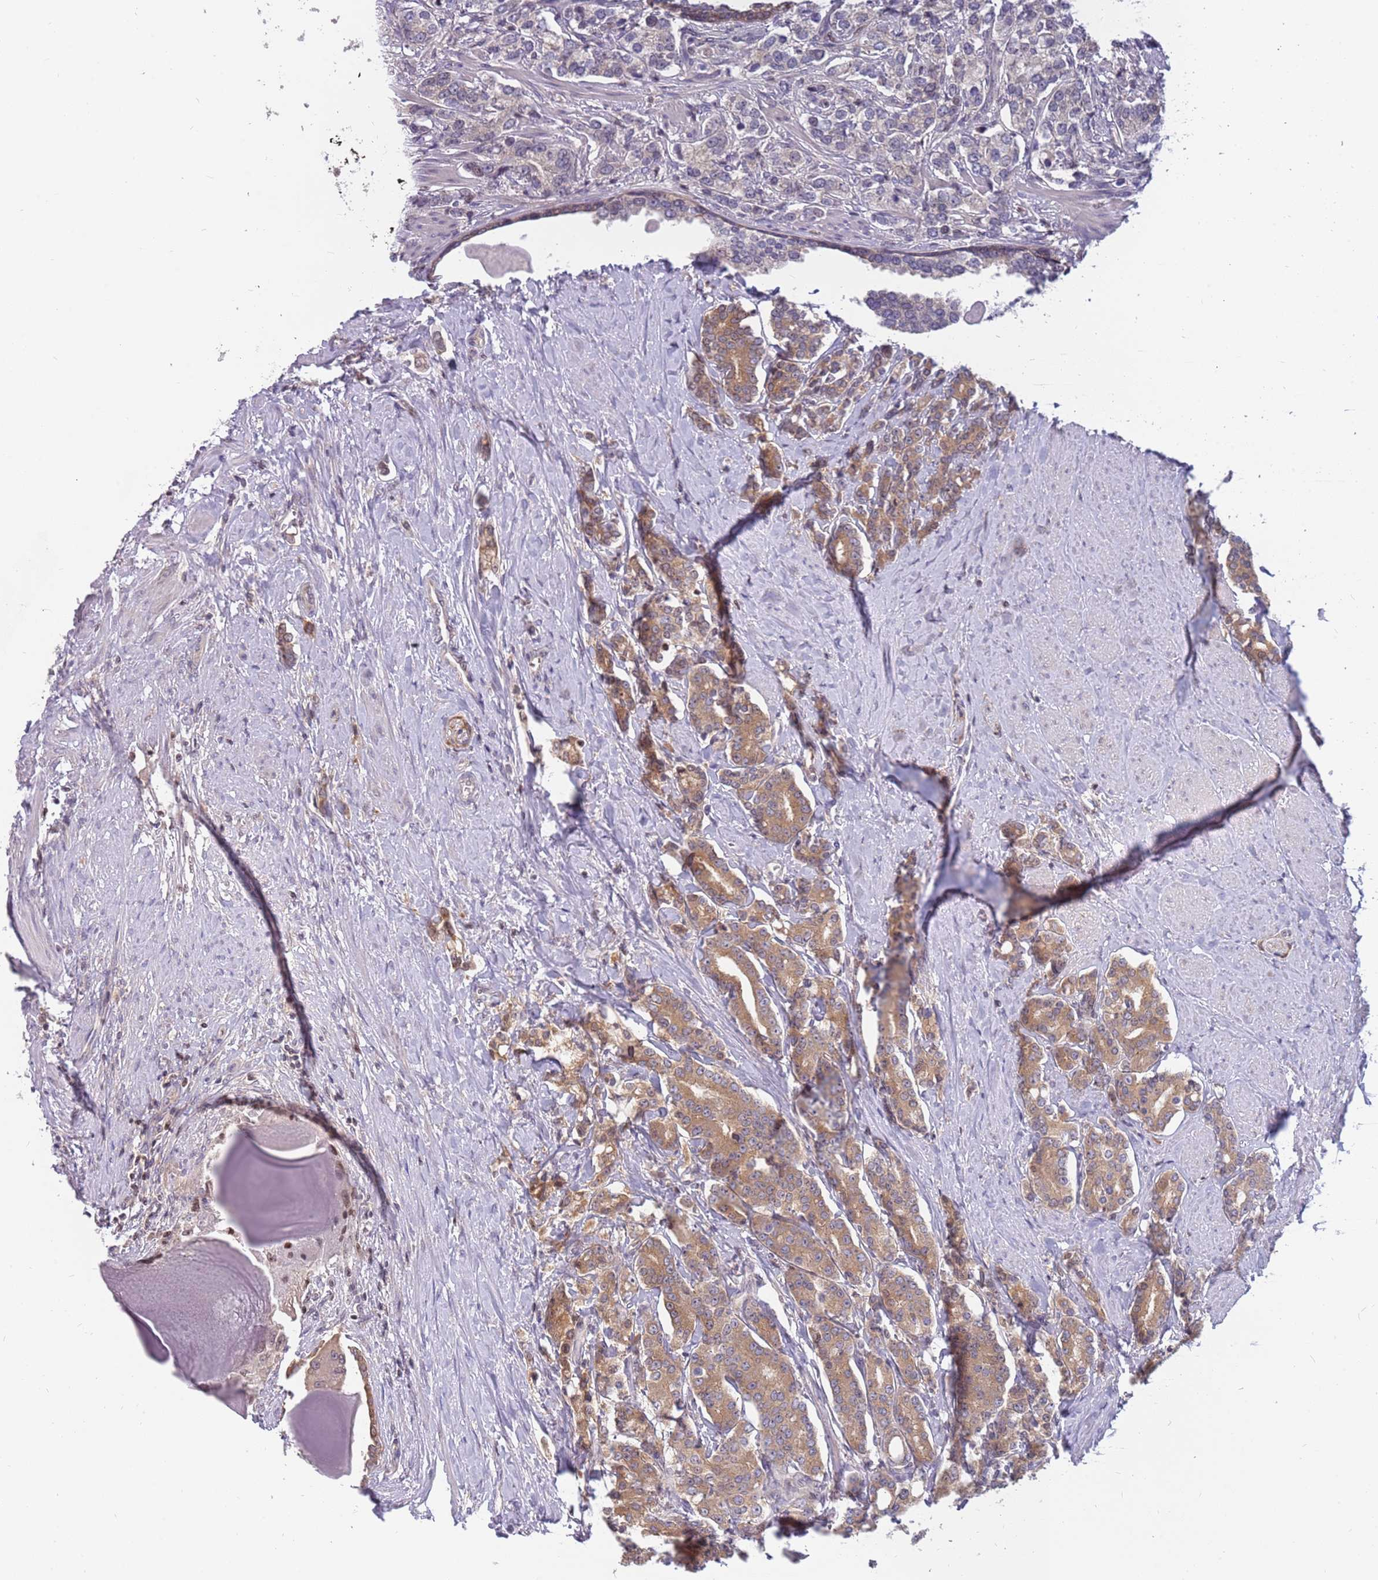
{"staining": {"intensity": "moderate", "quantity": ">75%", "location": "cytoplasmic/membranous"}, "tissue": "prostate cancer", "cell_type": "Tumor cells", "image_type": "cancer", "snomed": [{"axis": "morphology", "description": "Adenocarcinoma, High grade"}, {"axis": "topography", "description": "Prostate"}], "caption": "Adenocarcinoma (high-grade) (prostate) stained with immunohistochemistry displays moderate cytoplasmic/membranous positivity in approximately >75% of tumor cells. The staining was performed using DAB to visualize the protein expression in brown, while the nuclei were stained in blue with hematoxylin (Magnification: 20x).", "gene": "ARHGEF5", "patient": {"sex": "male", "age": 62}}